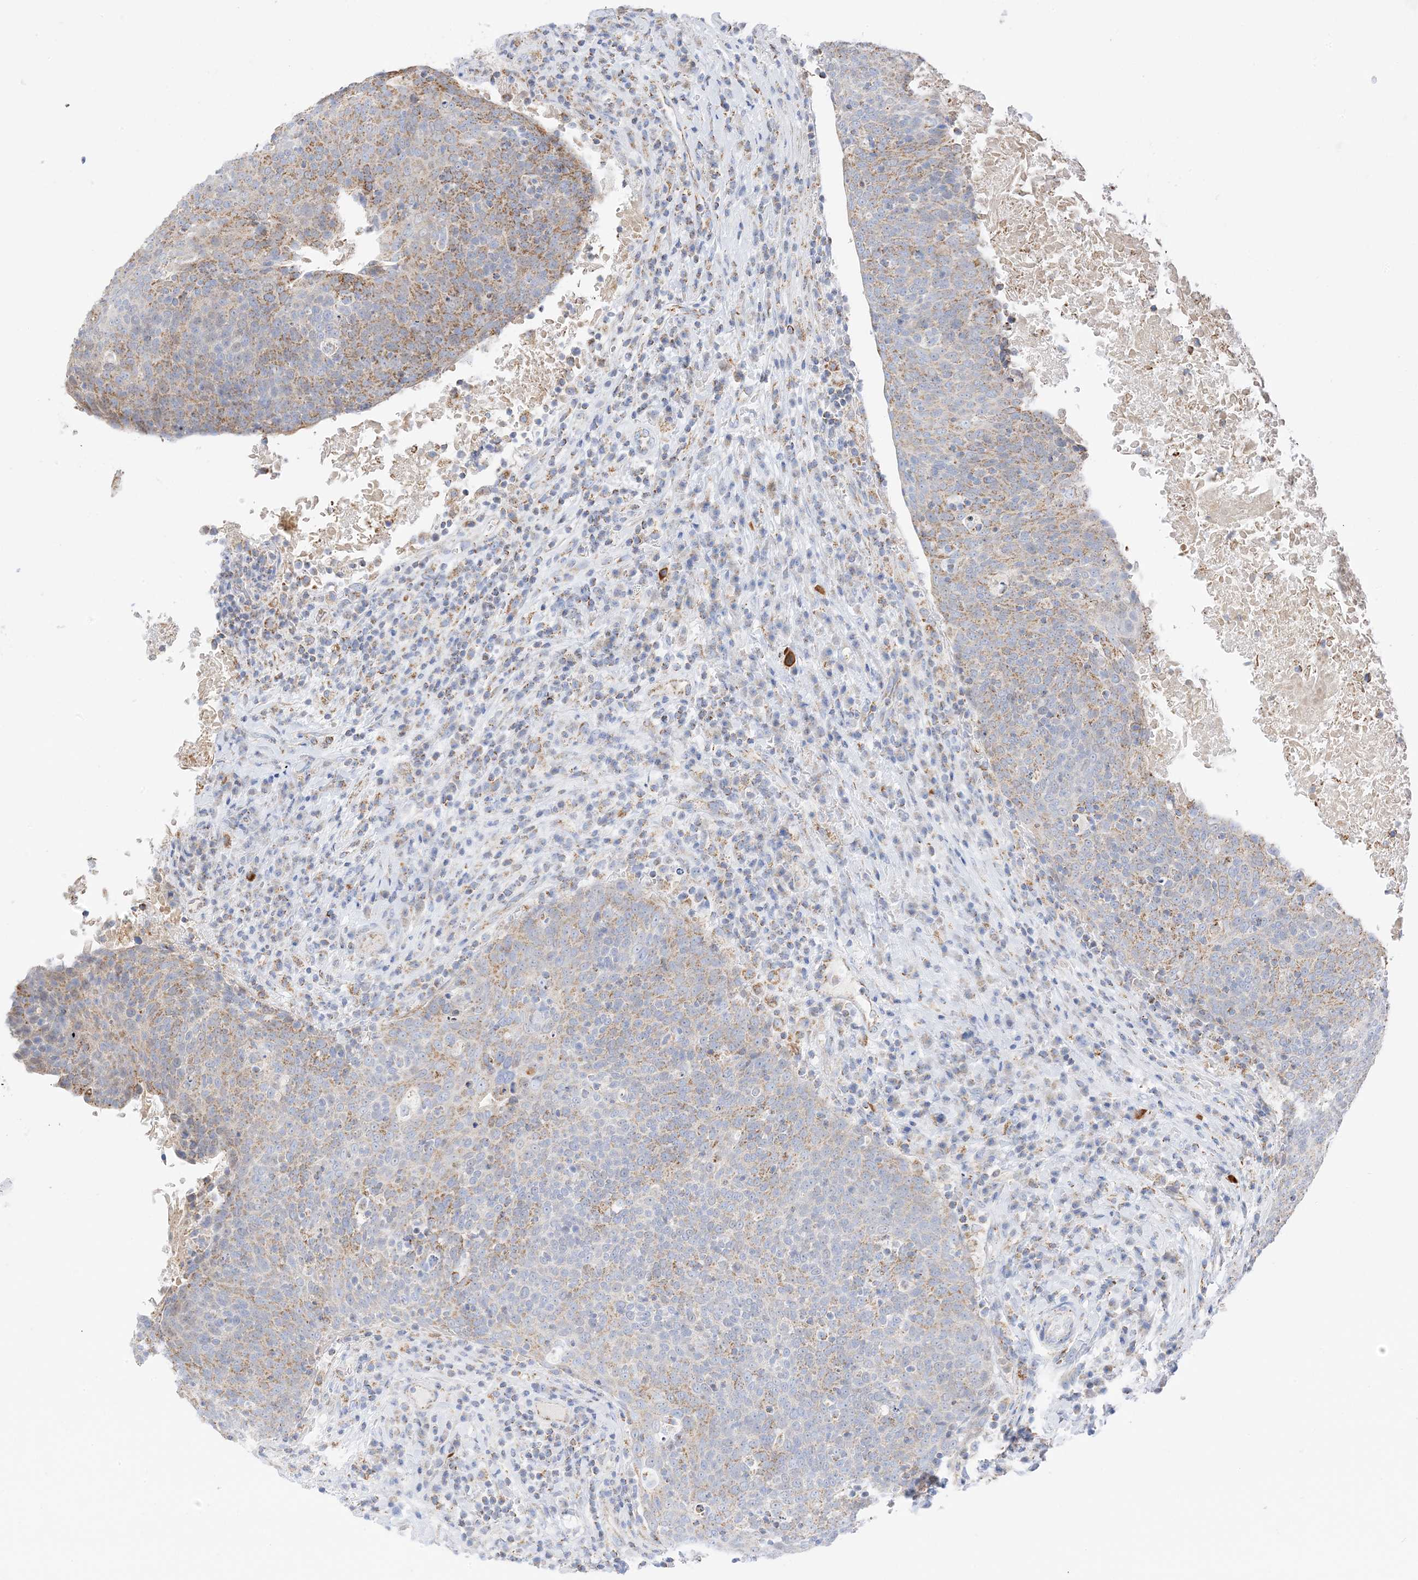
{"staining": {"intensity": "moderate", "quantity": "25%-75%", "location": "cytoplasmic/membranous"}, "tissue": "head and neck cancer", "cell_type": "Tumor cells", "image_type": "cancer", "snomed": [{"axis": "morphology", "description": "Squamous cell carcinoma, NOS"}, {"axis": "morphology", "description": "Squamous cell carcinoma, metastatic, NOS"}, {"axis": "topography", "description": "Lymph node"}, {"axis": "topography", "description": "Head-Neck"}], "caption": "Immunohistochemical staining of human squamous cell carcinoma (head and neck) exhibits medium levels of moderate cytoplasmic/membranous protein staining in approximately 25%-75% of tumor cells.", "gene": "CAPN13", "patient": {"sex": "male", "age": 62}}